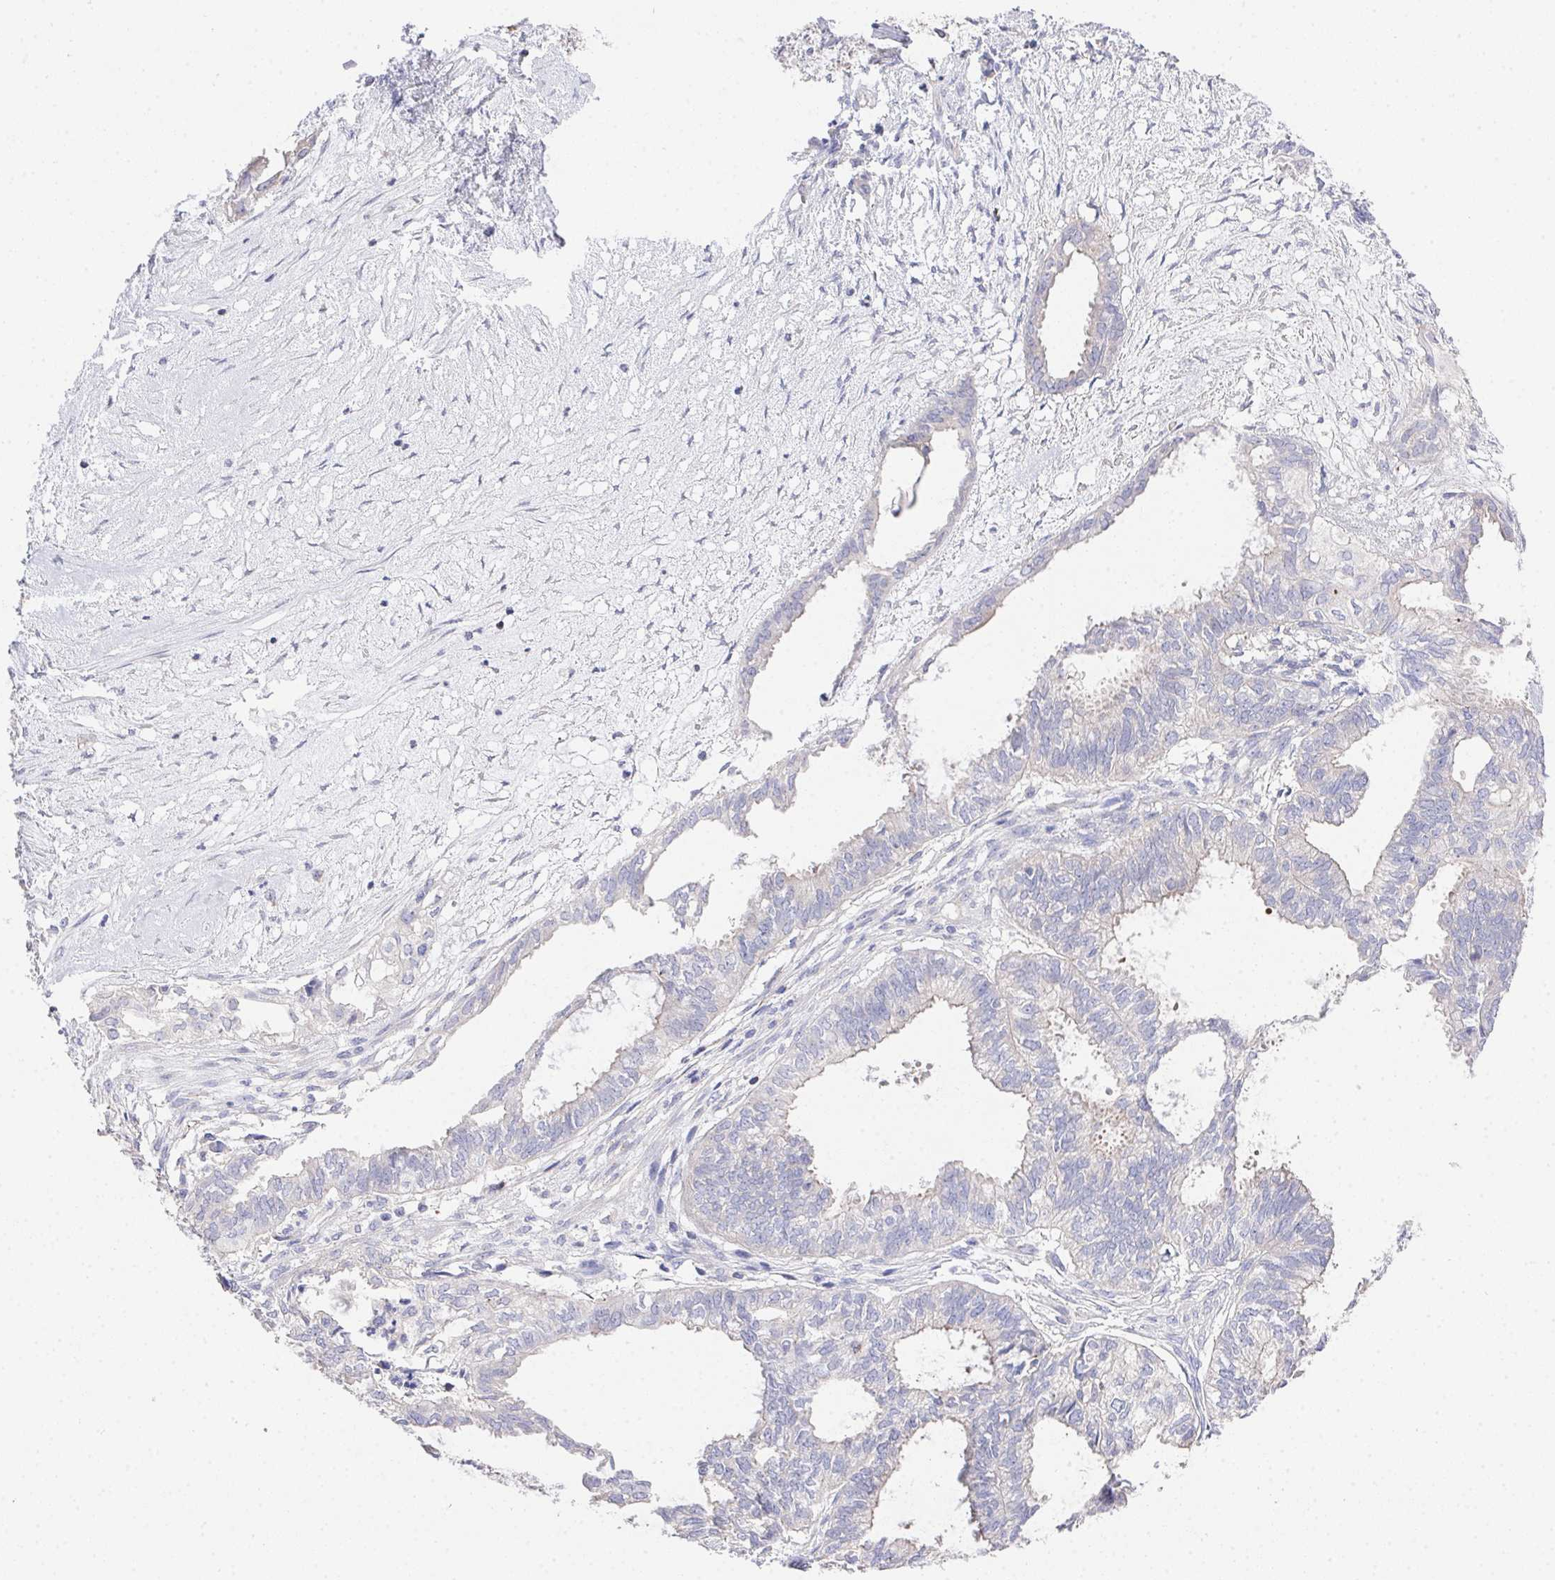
{"staining": {"intensity": "weak", "quantity": "<25%", "location": "cytoplasmic/membranous"}, "tissue": "ovarian cancer", "cell_type": "Tumor cells", "image_type": "cancer", "snomed": [{"axis": "morphology", "description": "Carcinoma, endometroid"}, {"axis": "topography", "description": "Ovary"}], "caption": "This is an immunohistochemistry (IHC) photomicrograph of human endometroid carcinoma (ovarian). There is no staining in tumor cells.", "gene": "PRG3", "patient": {"sex": "female", "age": 64}}